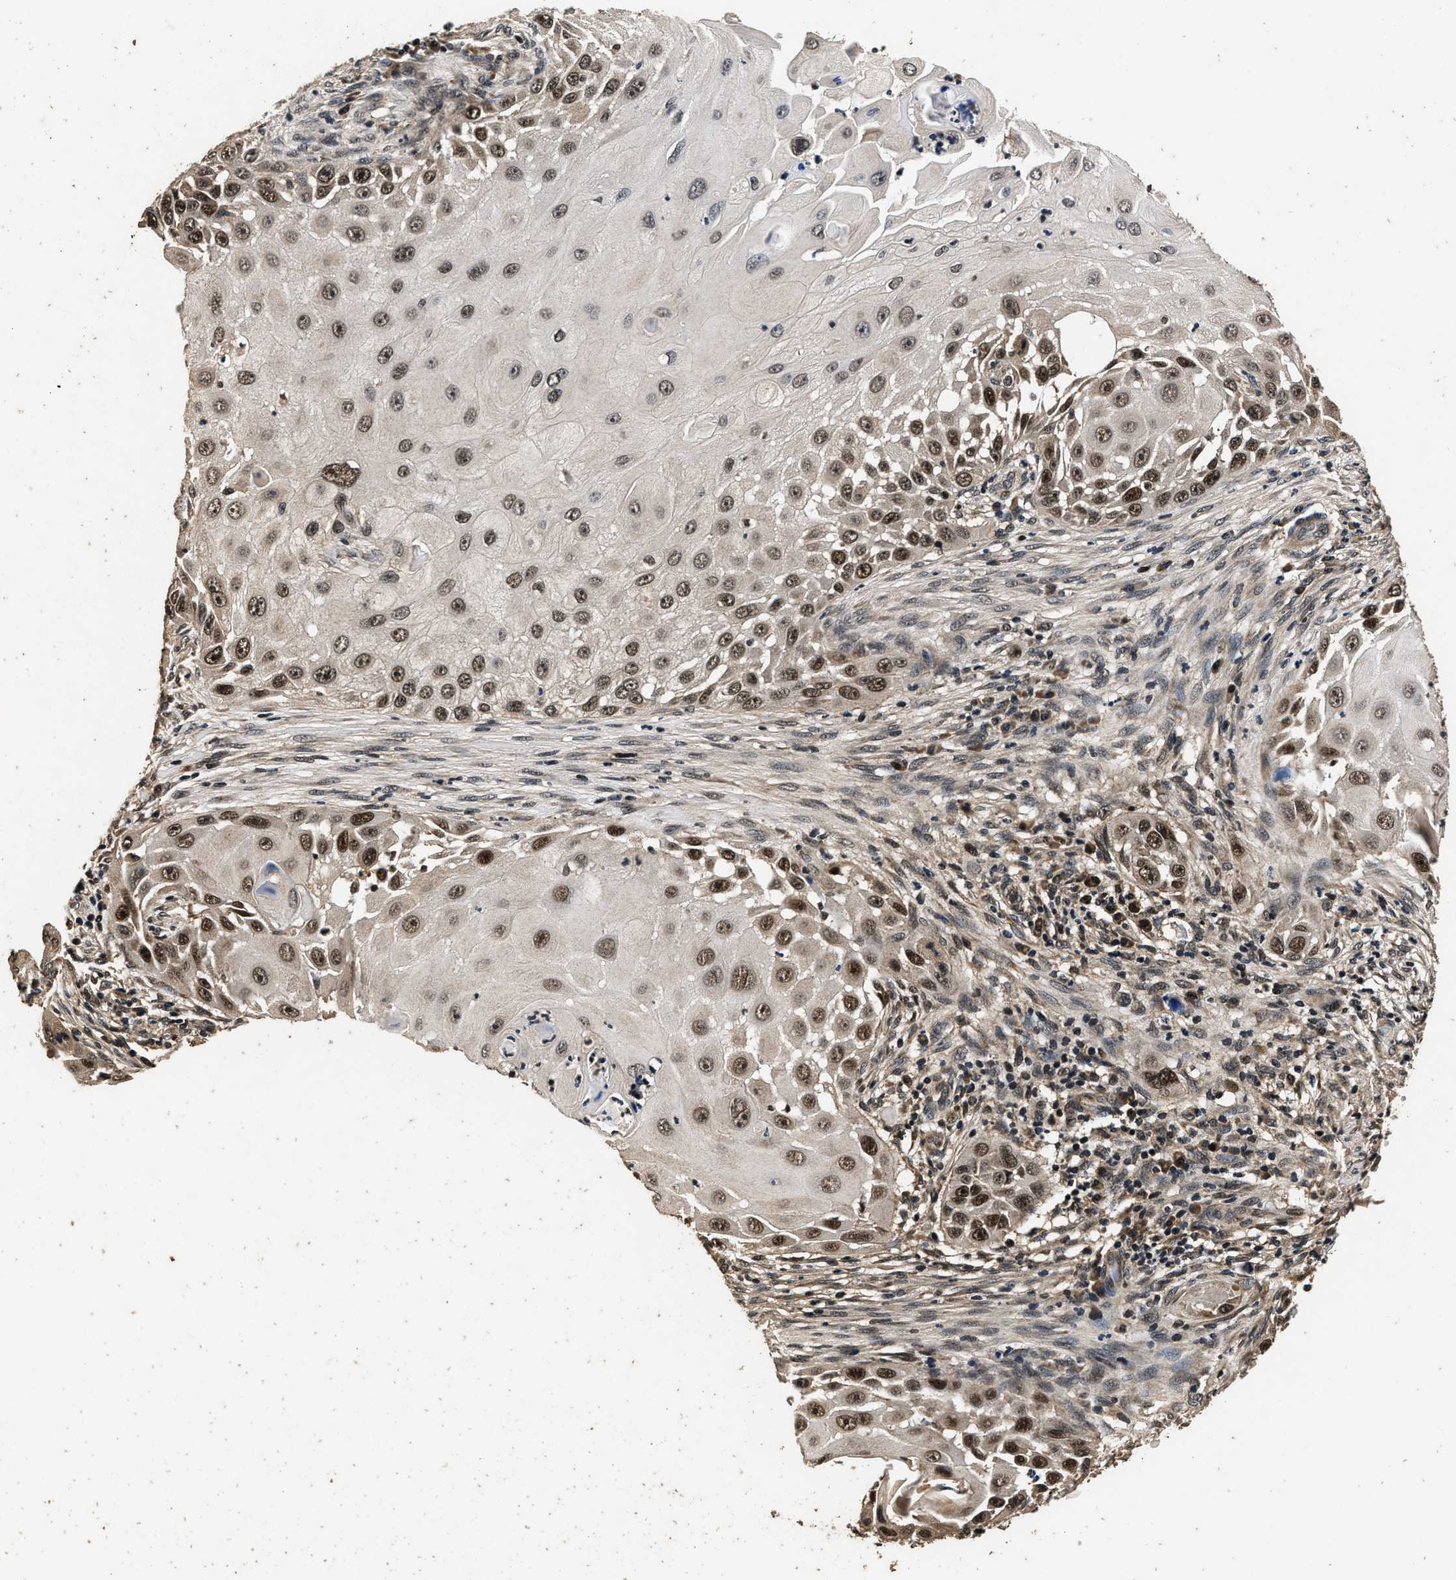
{"staining": {"intensity": "moderate", "quantity": ">75%", "location": "nuclear"}, "tissue": "skin cancer", "cell_type": "Tumor cells", "image_type": "cancer", "snomed": [{"axis": "morphology", "description": "Squamous cell carcinoma, NOS"}, {"axis": "topography", "description": "Skin"}], "caption": "Human skin cancer stained with a brown dye reveals moderate nuclear positive positivity in about >75% of tumor cells.", "gene": "CSTF1", "patient": {"sex": "female", "age": 44}}